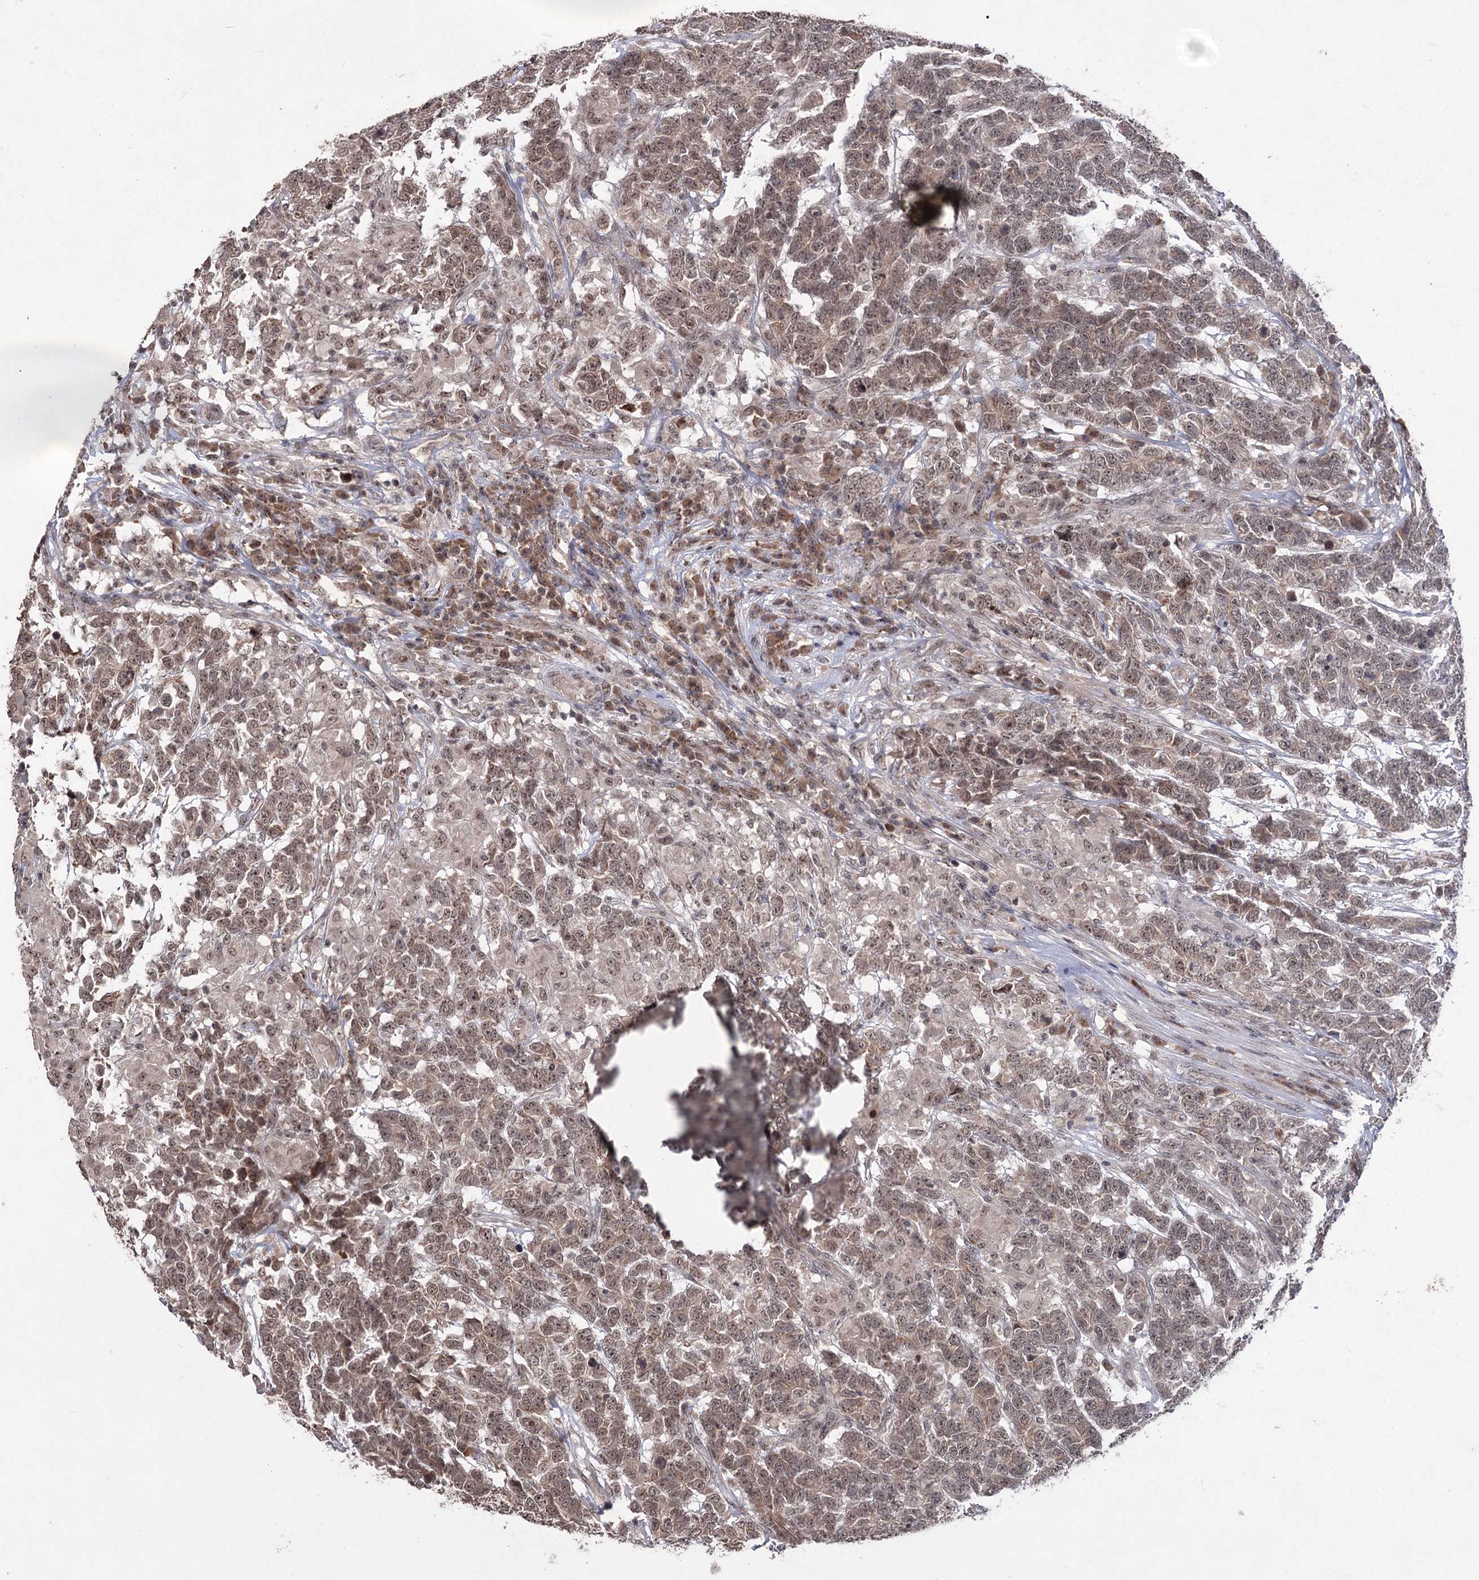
{"staining": {"intensity": "moderate", "quantity": ">75%", "location": "cytoplasmic/membranous,nuclear"}, "tissue": "testis cancer", "cell_type": "Tumor cells", "image_type": "cancer", "snomed": [{"axis": "morphology", "description": "Carcinoma, Embryonal, NOS"}, {"axis": "topography", "description": "Testis"}], "caption": "Protein staining of testis cancer (embryonal carcinoma) tissue reveals moderate cytoplasmic/membranous and nuclear staining in approximately >75% of tumor cells.", "gene": "VGLL4", "patient": {"sex": "male", "age": 26}}